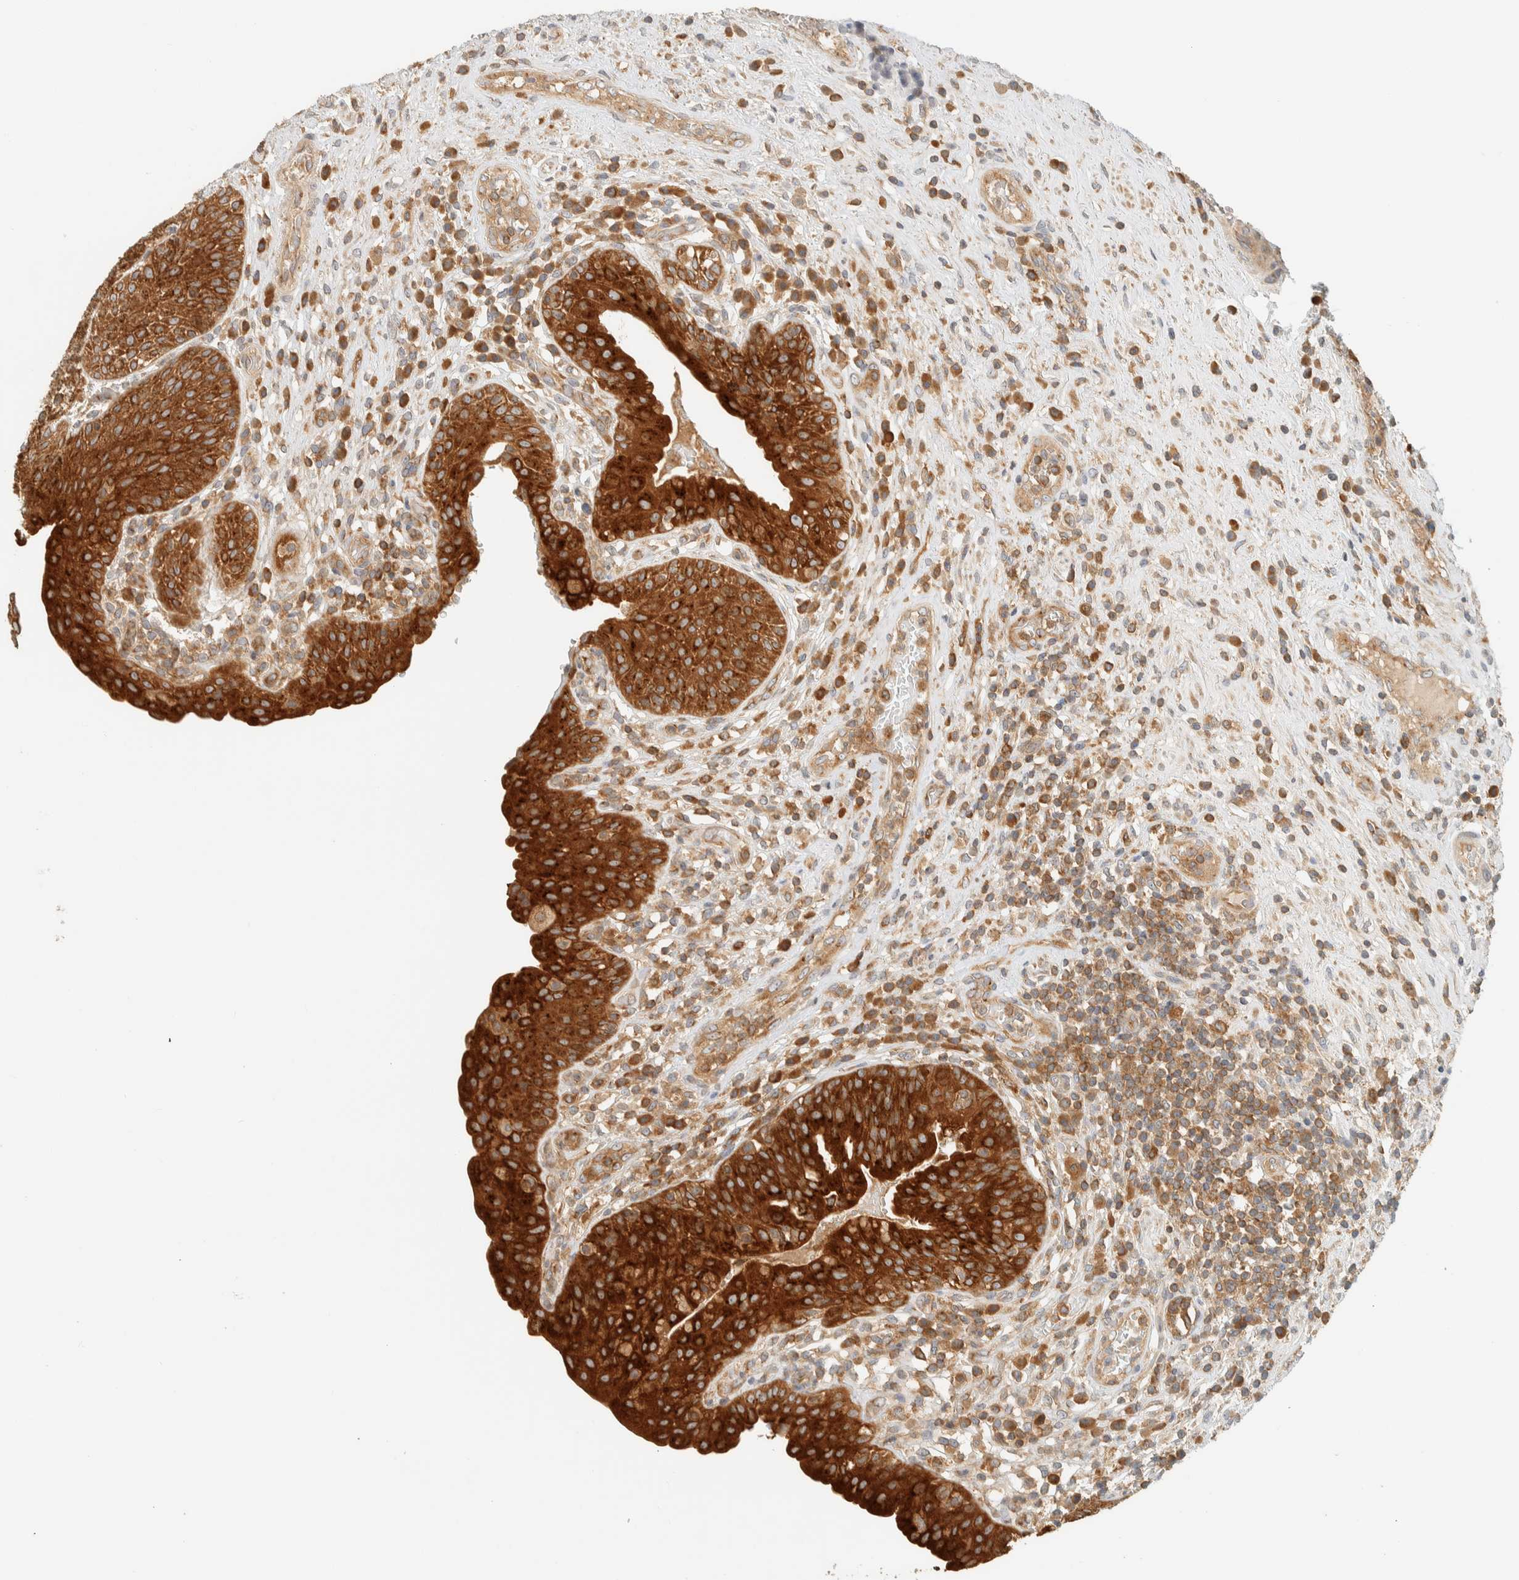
{"staining": {"intensity": "strong", "quantity": ">75%", "location": "cytoplasmic/membranous"}, "tissue": "urinary bladder", "cell_type": "Urothelial cells", "image_type": "normal", "snomed": [{"axis": "morphology", "description": "Normal tissue, NOS"}, {"axis": "topography", "description": "Urinary bladder"}], "caption": "Immunohistochemistry (IHC) (DAB (3,3'-diaminobenzidine)) staining of benign urinary bladder exhibits strong cytoplasmic/membranous protein expression in about >75% of urothelial cells.", "gene": "ARFGEF1", "patient": {"sex": "female", "age": 62}}